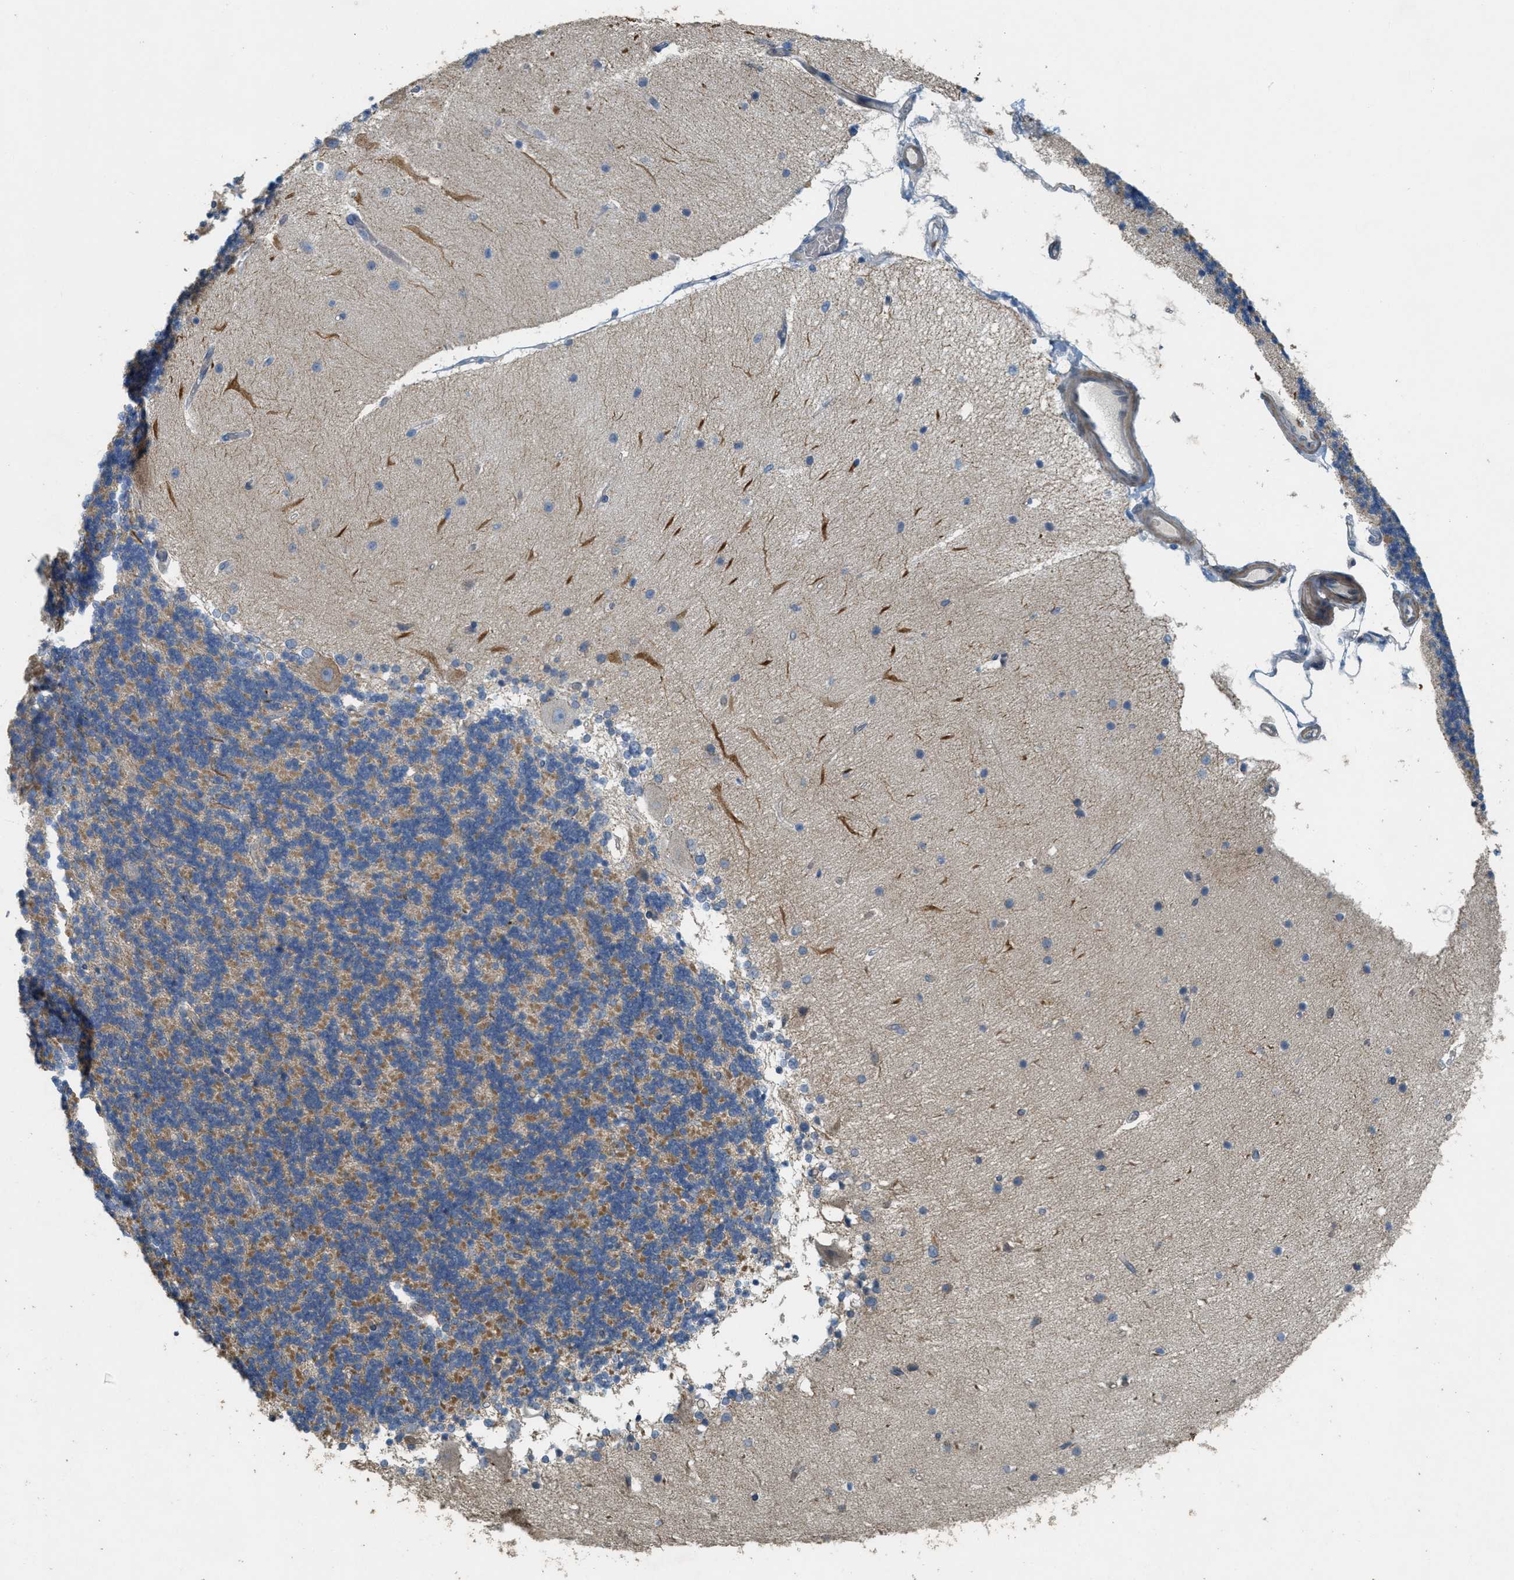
{"staining": {"intensity": "moderate", "quantity": ">75%", "location": "cytoplasmic/membranous"}, "tissue": "cerebellum", "cell_type": "Cells in granular layer", "image_type": "normal", "snomed": [{"axis": "morphology", "description": "Normal tissue, NOS"}, {"axis": "topography", "description": "Cerebellum"}], "caption": "The micrograph demonstrates immunohistochemical staining of normal cerebellum. There is moderate cytoplasmic/membranous positivity is seen in about >75% of cells in granular layer. (Stains: DAB (3,3'-diaminobenzidine) in brown, nuclei in blue, Microscopy: brightfield microscopy at high magnification).", "gene": "MRS2", "patient": {"sex": "female", "age": 54}}